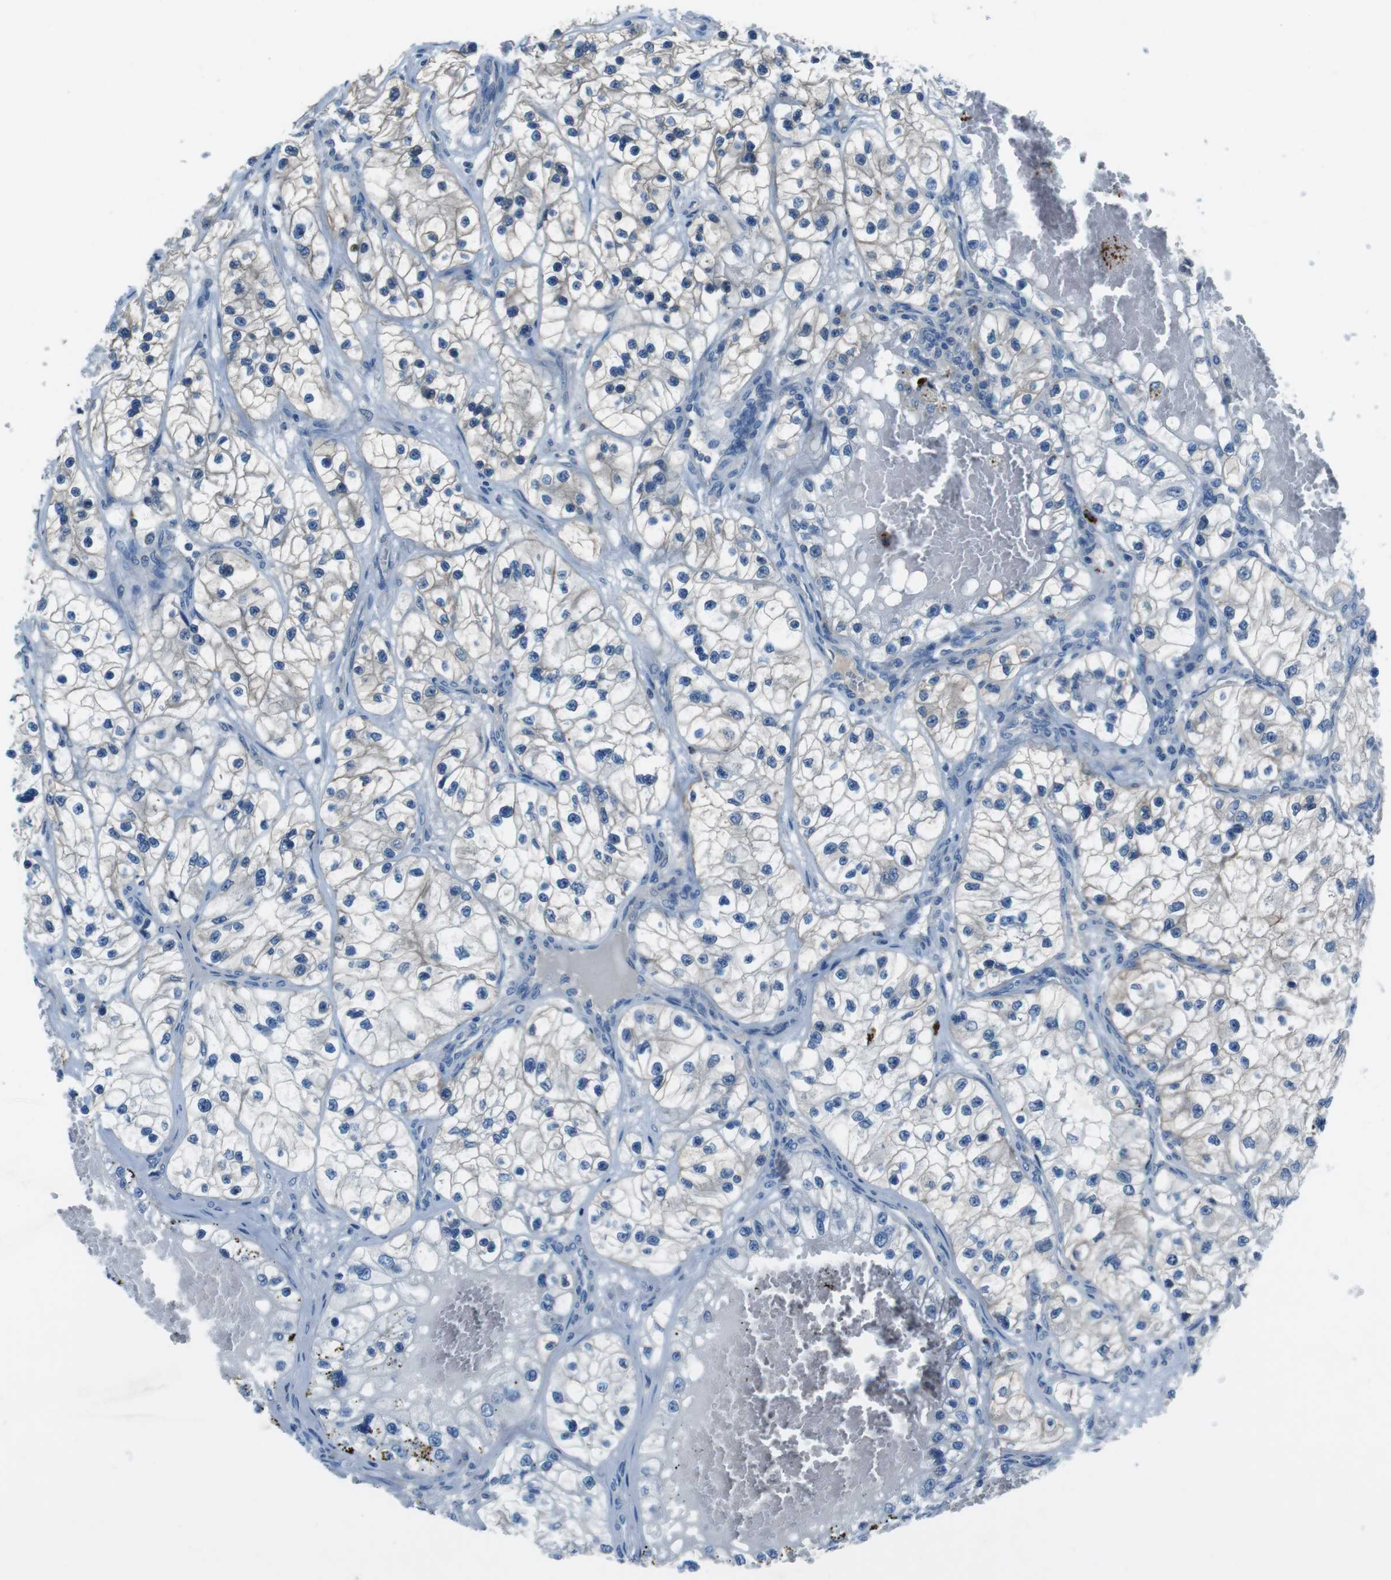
{"staining": {"intensity": "negative", "quantity": "none", "location": "none"}, "tissue": "renal cancer", "cell_type": "Tumor cells", "image_type": "cancer", "snomed": [{"axis": "morphology", "description": "Adenocarcinoma, NOS"}, {"axis": "topography", "description": "Kidney"}], "caption": "The IHC photomicrograph has no significant expression in tumor cells of adenocarcinoma (renal) tissue.", "gene": "TULP3", "patient": {"sex": "female", "age": 57}}